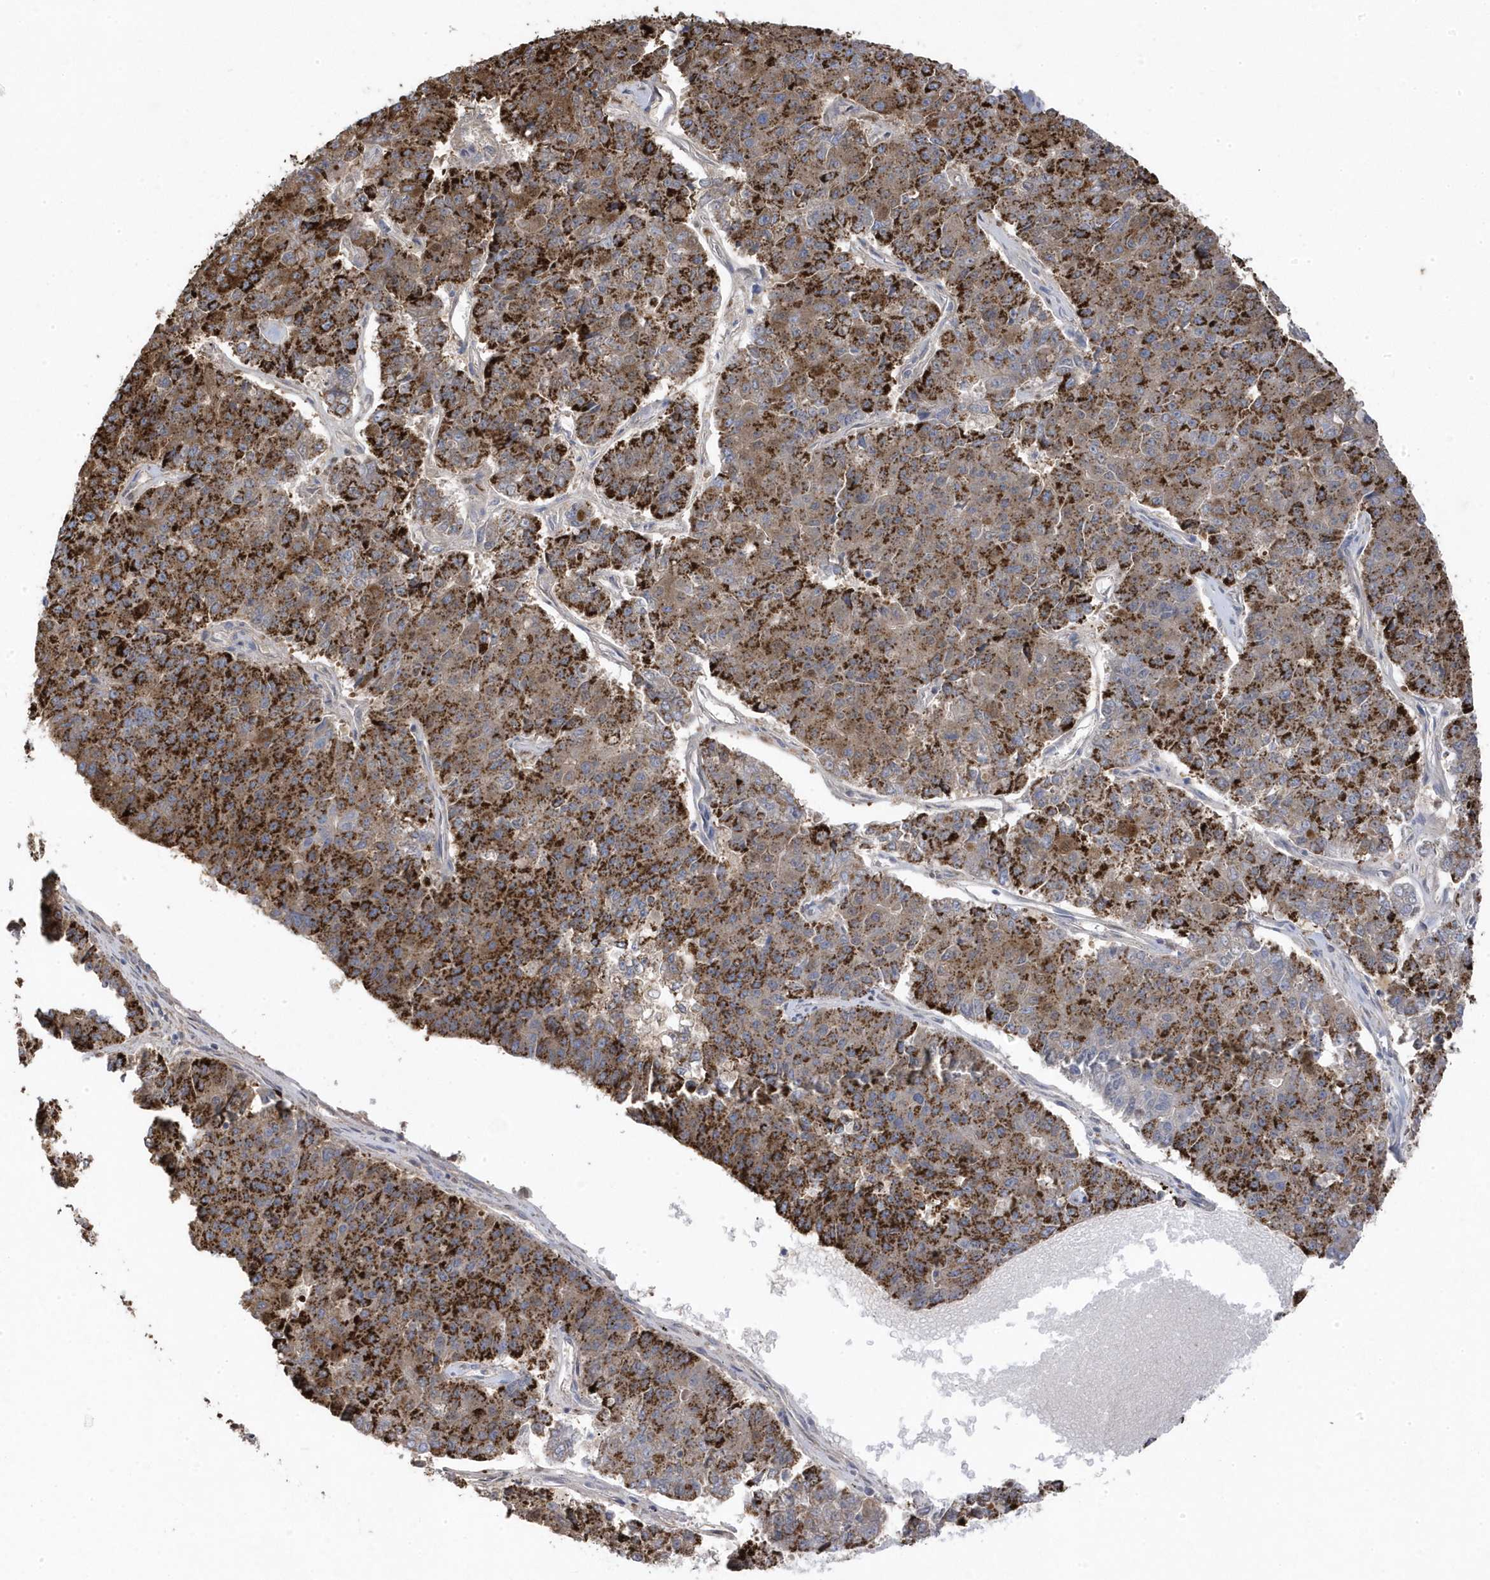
{"staining": {"intensity": "strong", "quantity": ">75%", "location": "cytoplasmic/membranous"}, "tissue": "pancreatic cancer", "cell_type": "Tumor cells", "image_type": "cancer", "snomed": [{"axis": "morphology", "description": "Adenocarcinoma, NOS"}, {"axis": "topography", "description": "Pancreas"}], "caption": "Immunohistochemical staining of pancreatic adenocarcinoma displays high levels of strong cytoplasmic/membranous protein staining in about >75% of tumor cells. (DAB IHC with brightfield microscopy, high magnification).", "gene": "GTPBP6", "patient": {"sex": "male", "age": 50}}